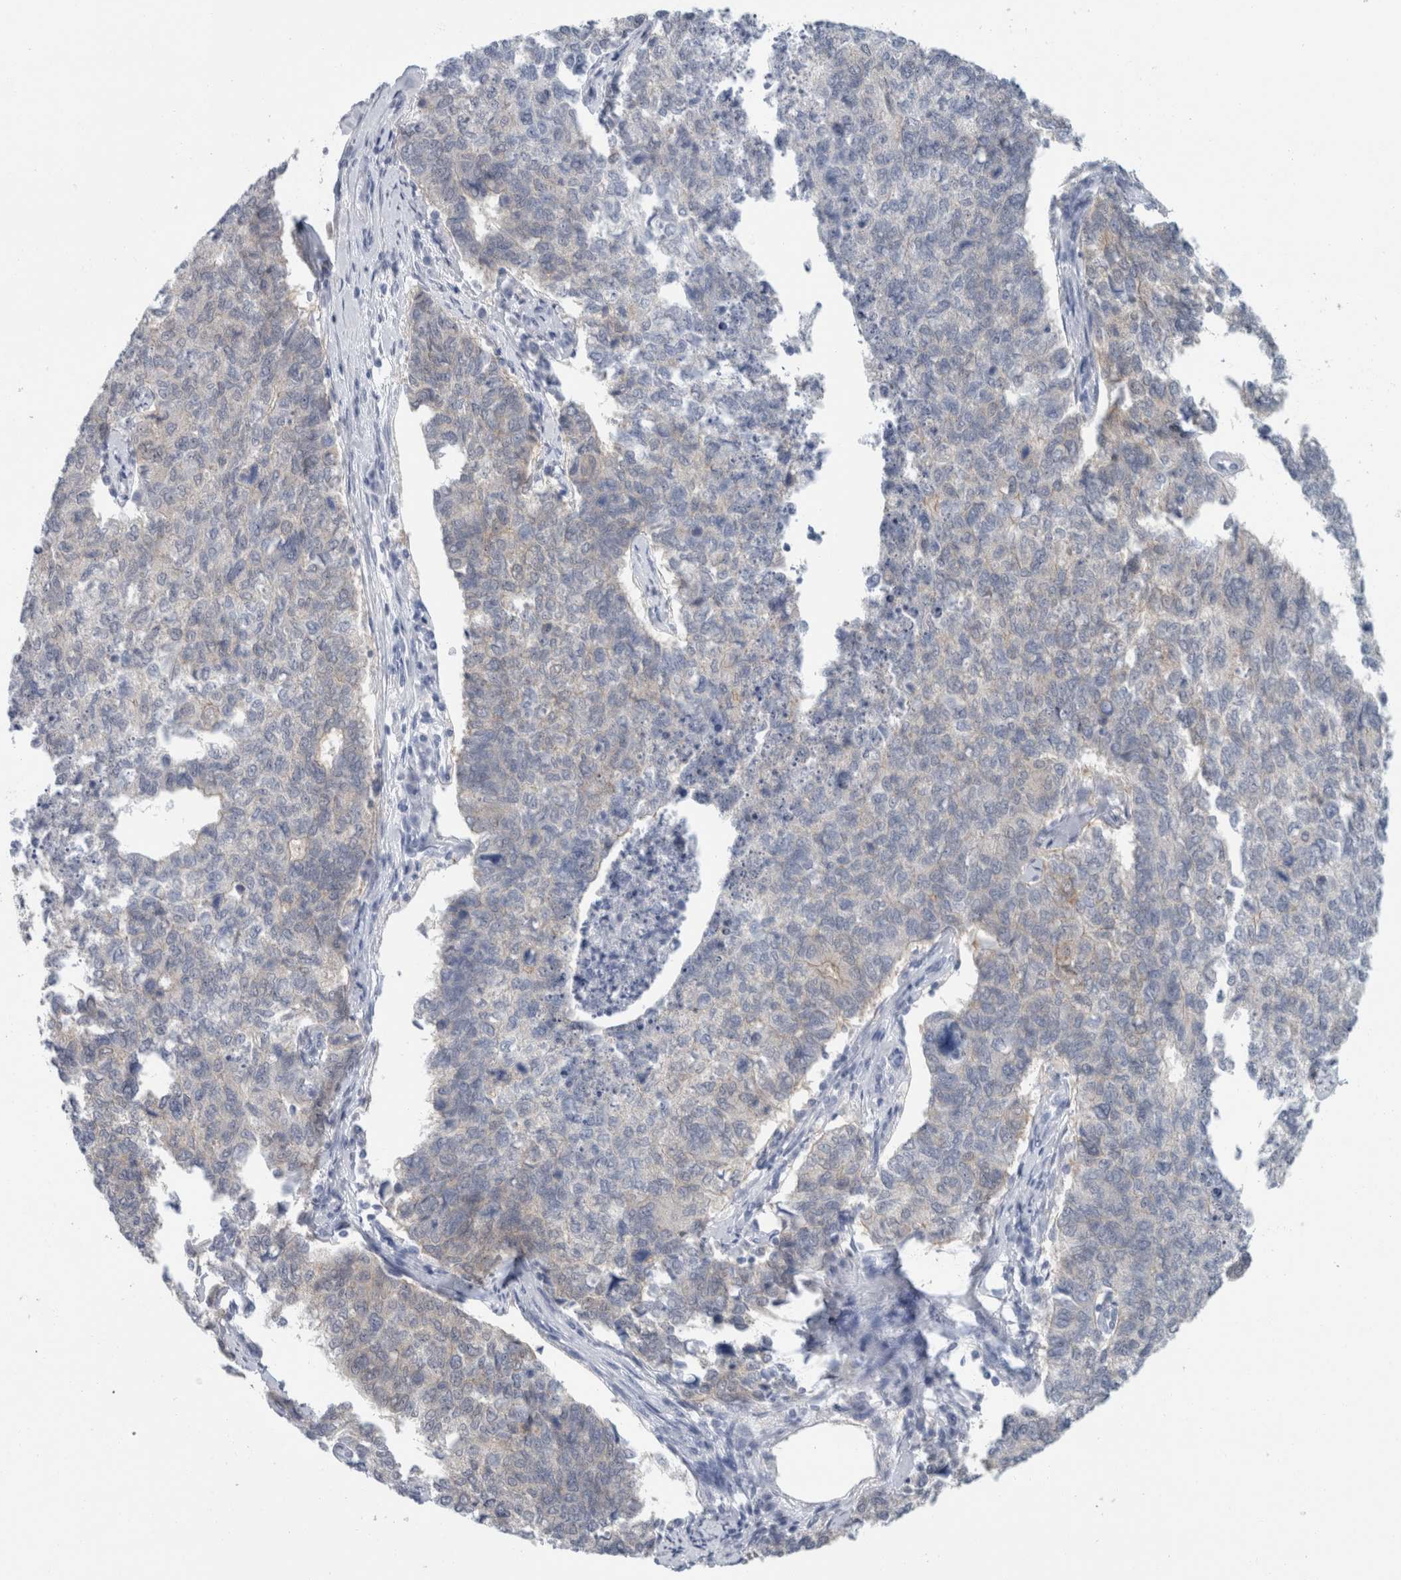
{"staining": {"intensity": "moderate", "quantity": "25%-75%", "location": "cytoplasmic/membranous,nuclear"}, "tissue": "cervical cancer", "cell_type": "Tumor cells", "image_type": "cancer", "snomed": [{"axis": "morphology", "description": "Squamous cell carcinoma, NOS"}, {"axis": "topography", "description": "Cervix"}], "caption": "Protein expression analysis of cervical cancer (squamous cell carcinoma) reveals moderate cytoplasmic/membranous and nuclear positivity in about 25%-75% of tumor cells. The protein is shown in brown color, while the nuclei are stained blue.", "gene": "CASP6", "patient": {"sex": "female", "age": 63}}